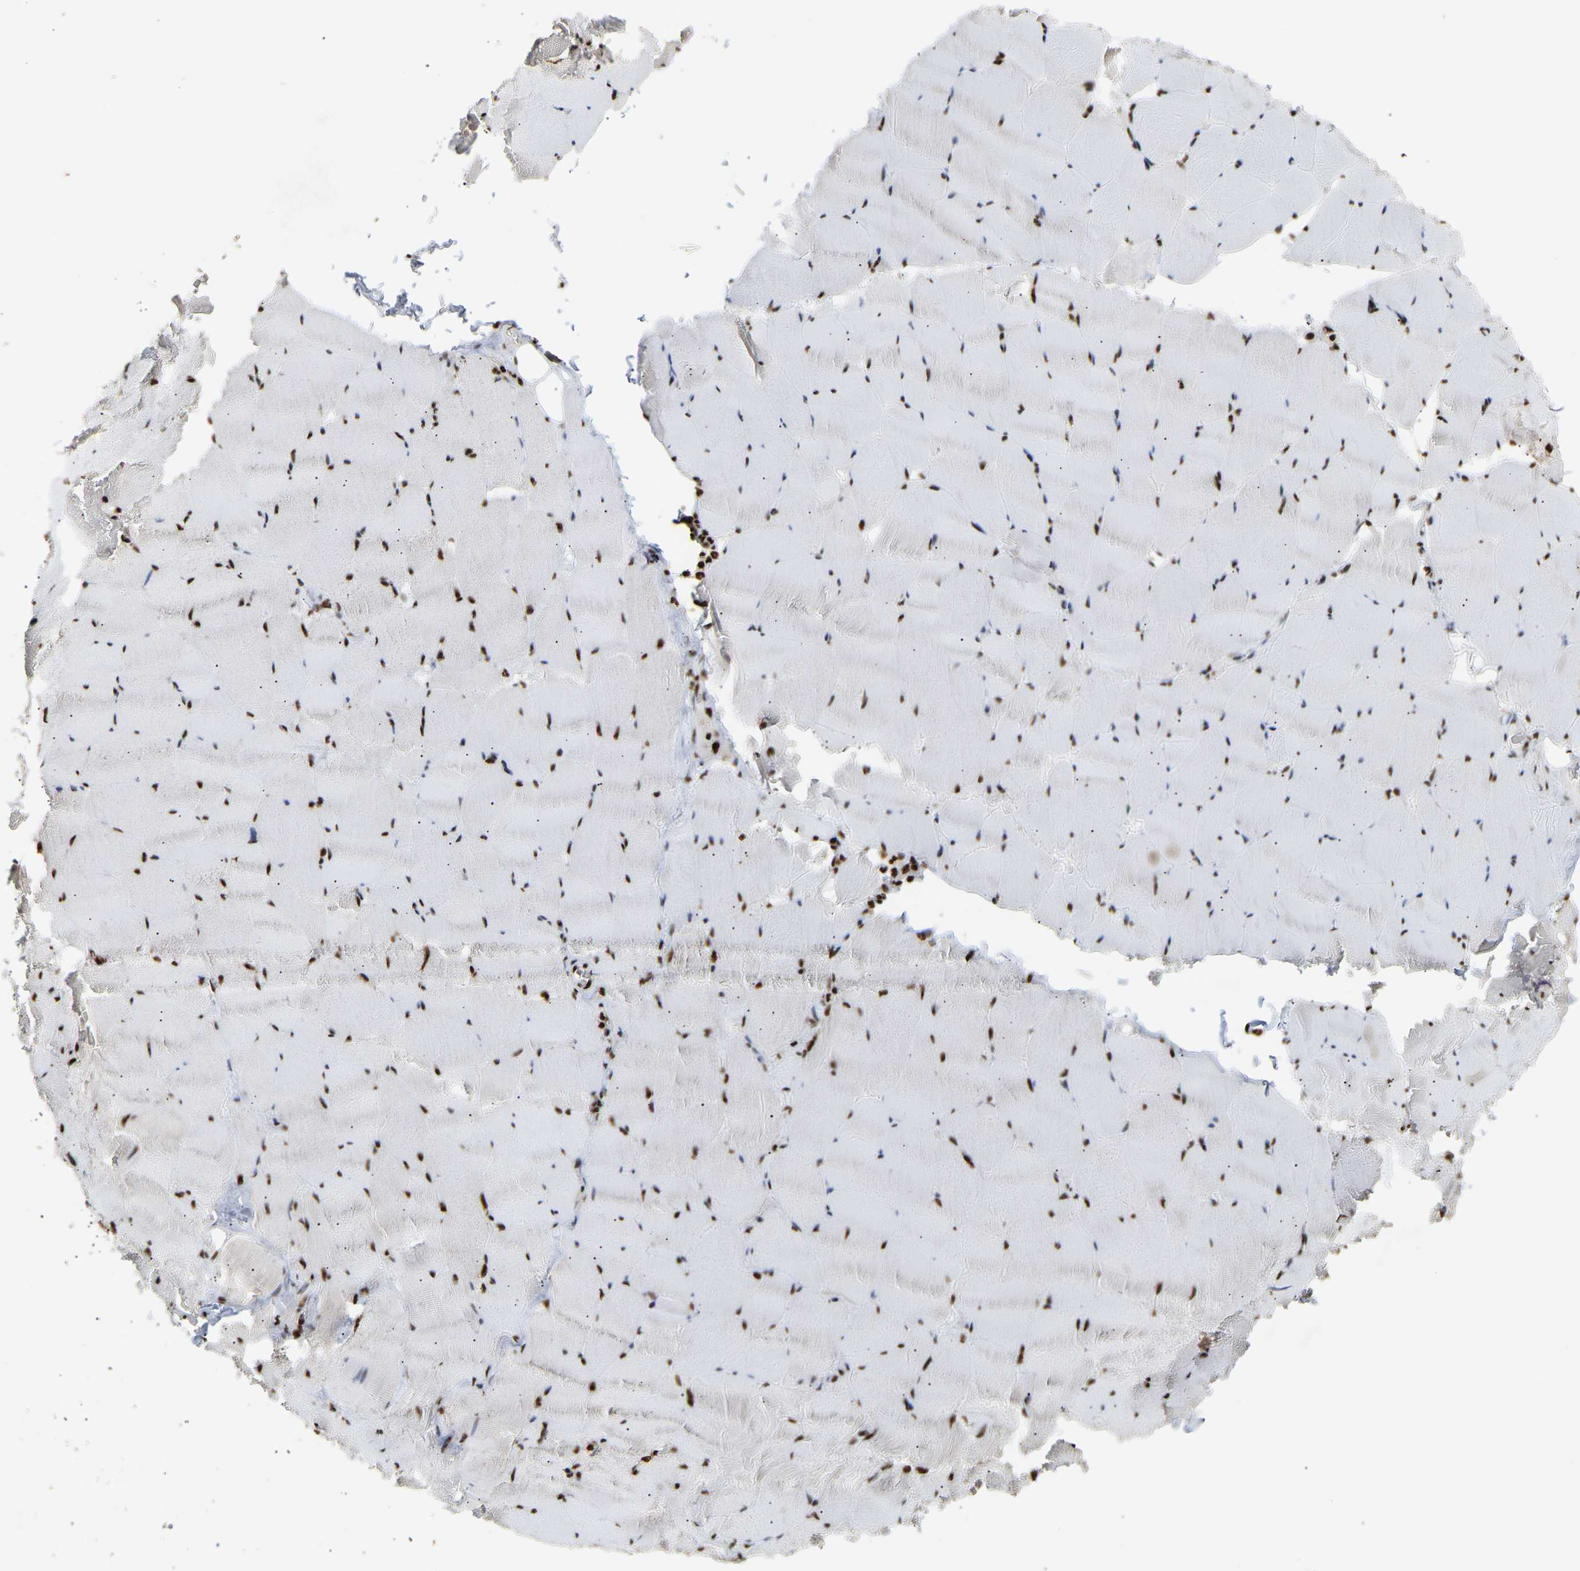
{"staining": {"intensity": "strong", "quantity": ">75%", "location": "nuclear"}, "tissue": "skeletal muscle", "cell_type": "Myocytes", "image_type": "normal", "snomed": [{"axis": "morphology", "description": "Normal tissue, NOS"}, {"axis": "topography", "description": "Skeletal muscle"}], "caption": "An immunohistochemistry micrograph of unremarkable tissue is shown. Protein staining in brown shows strong nuclear positivity in skeletal muscle within myocytes.", "gene": "ALYREF", "patient": {"sex": "male", "age": 62}}